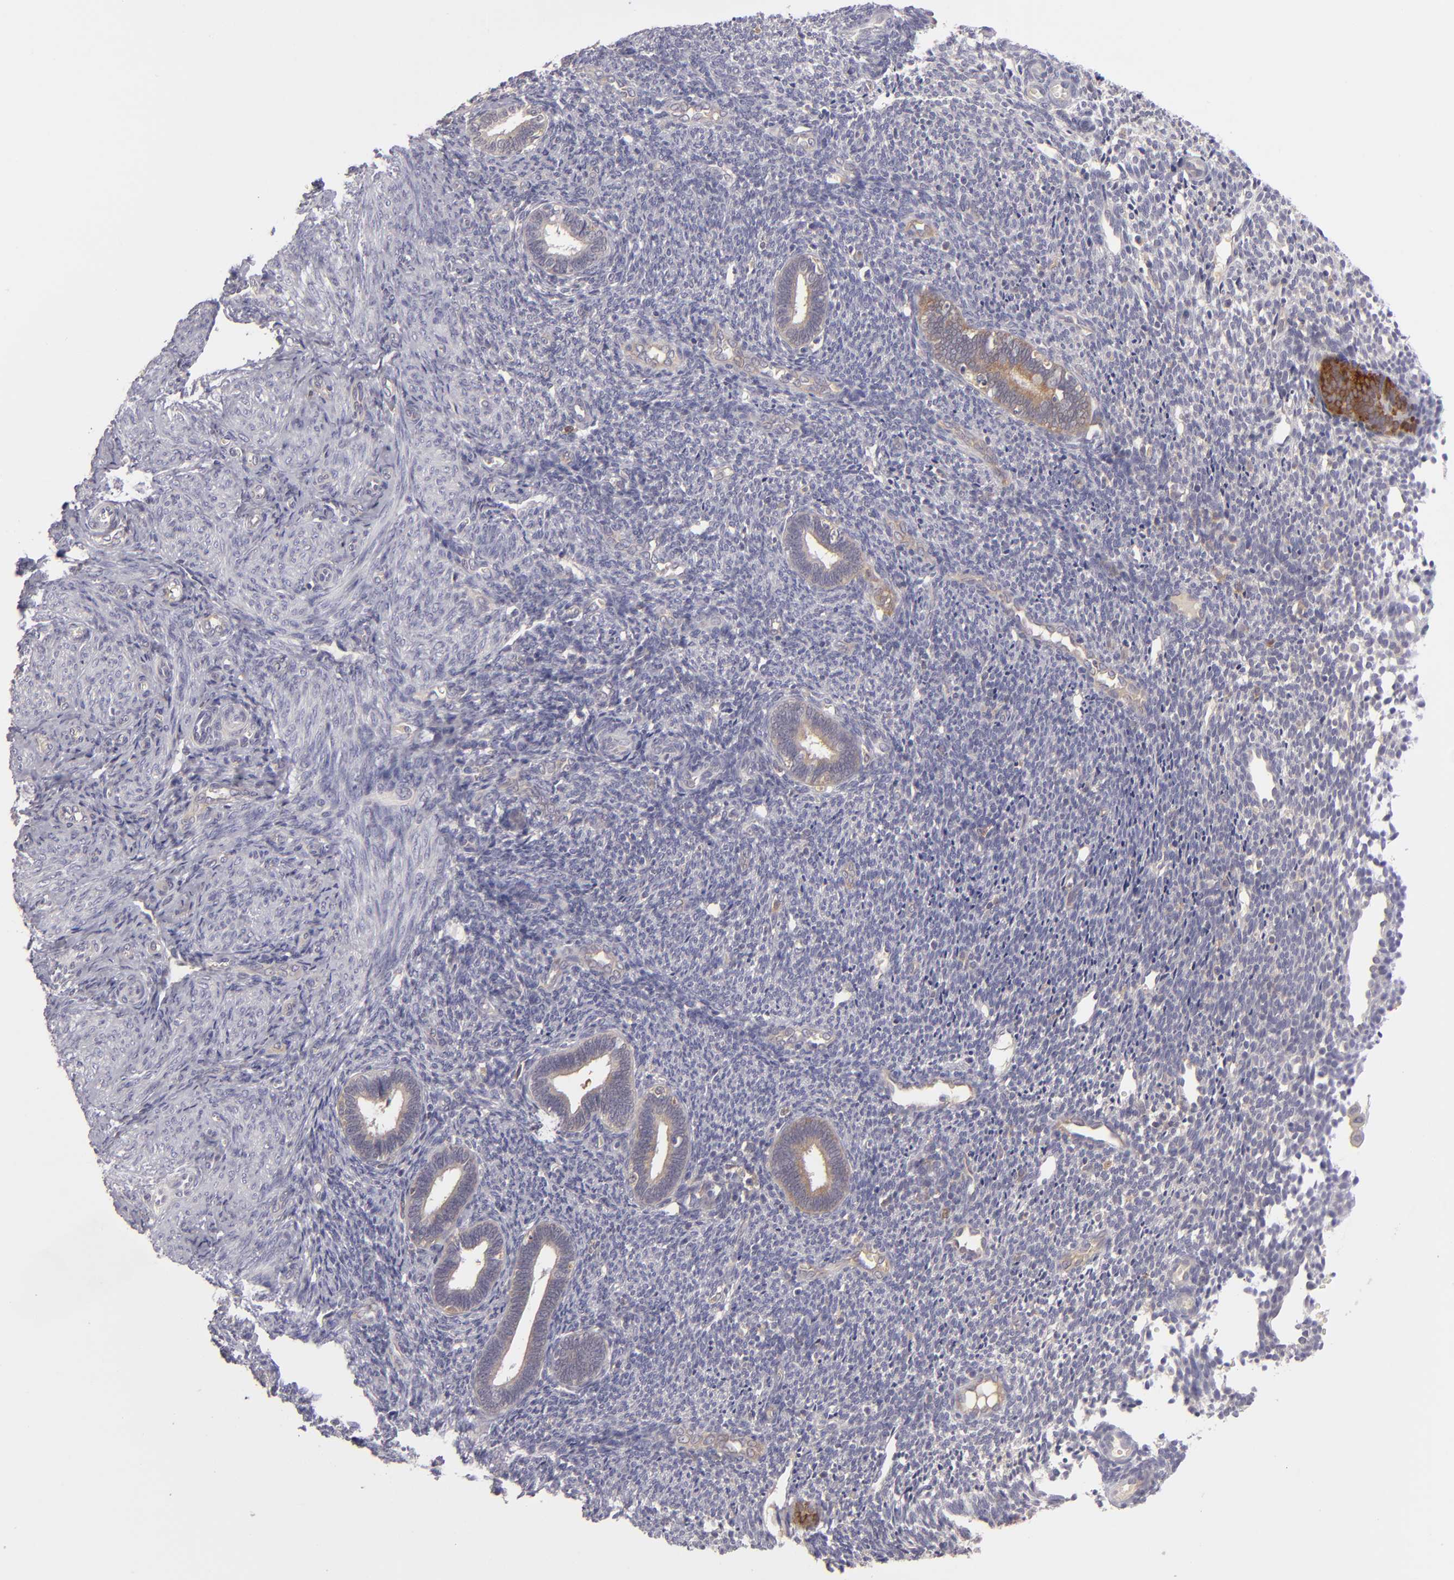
{"staining": {"intensity": "negative", "quantity": "none", "location": "none"}, "tissue": "endometrium", "cell_type": "Cells in endometrial stroma", "image_type": "normal", "snomed": [{"axis": "morphology", "description": "Normal tissue, NOS"}, {"axis": "topography", "description": "Endometrium"}], "caption": "Cells in endometrial stroma show no significant positivity in benign endometrium.", "gene": "MMP10", "patient": {"sex": "female", "age": 27}}